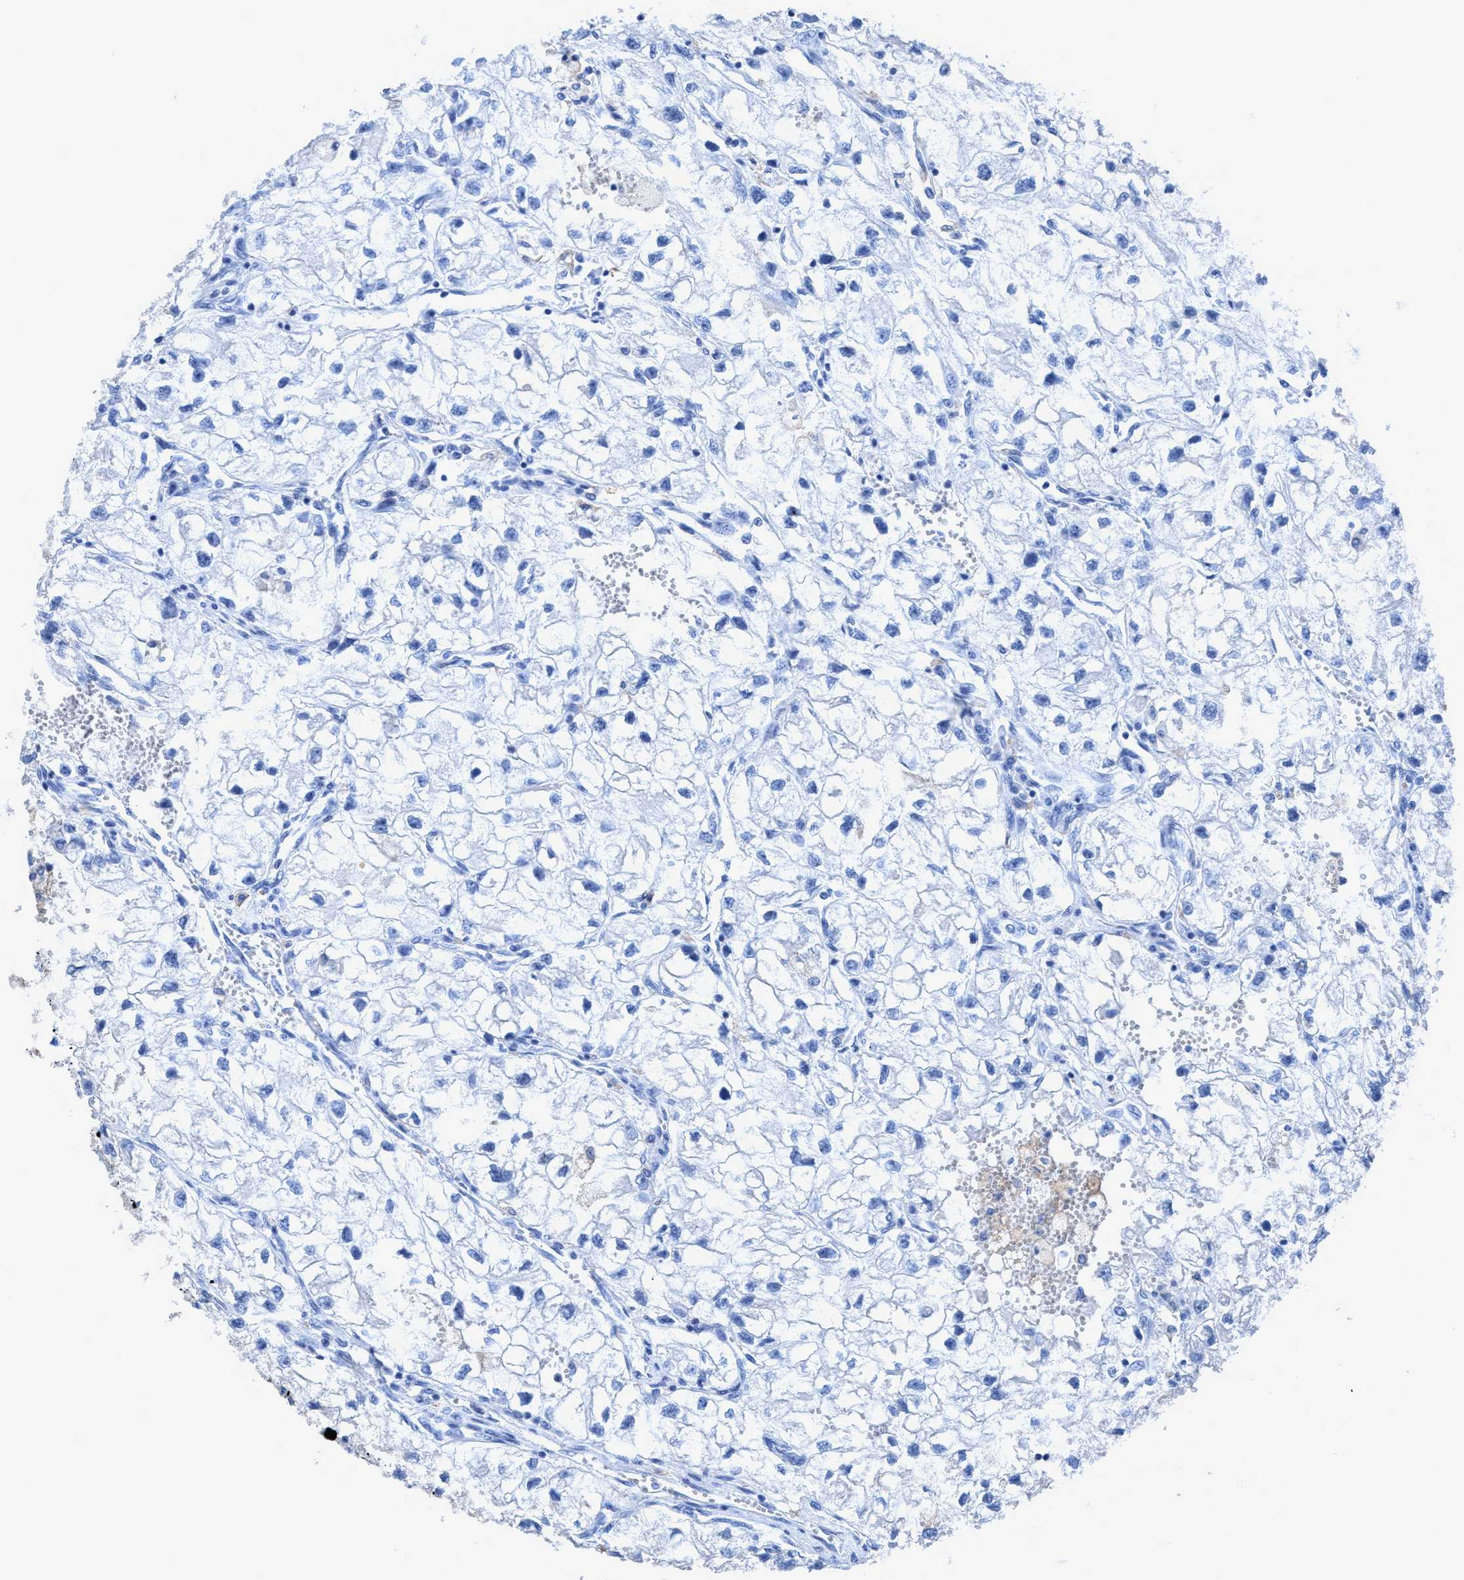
{"staining": {"intensity": "negative", "quantity": "none", "location": "none"}, "tissue": "renal cancer", "cell_type": "Tumor cells", "image_type": "cancer", "snomed": [{"axis": "morphology", "description": "Adenocarcinoma, NOS"}, {"axis": "topography", "description": "Kidney"}], "caption": "Tumor cells show no significant positivity in adenocarcinoma (renal).", "gene": "DNAI1", "patient": {"sex": "female", "age": 70}}